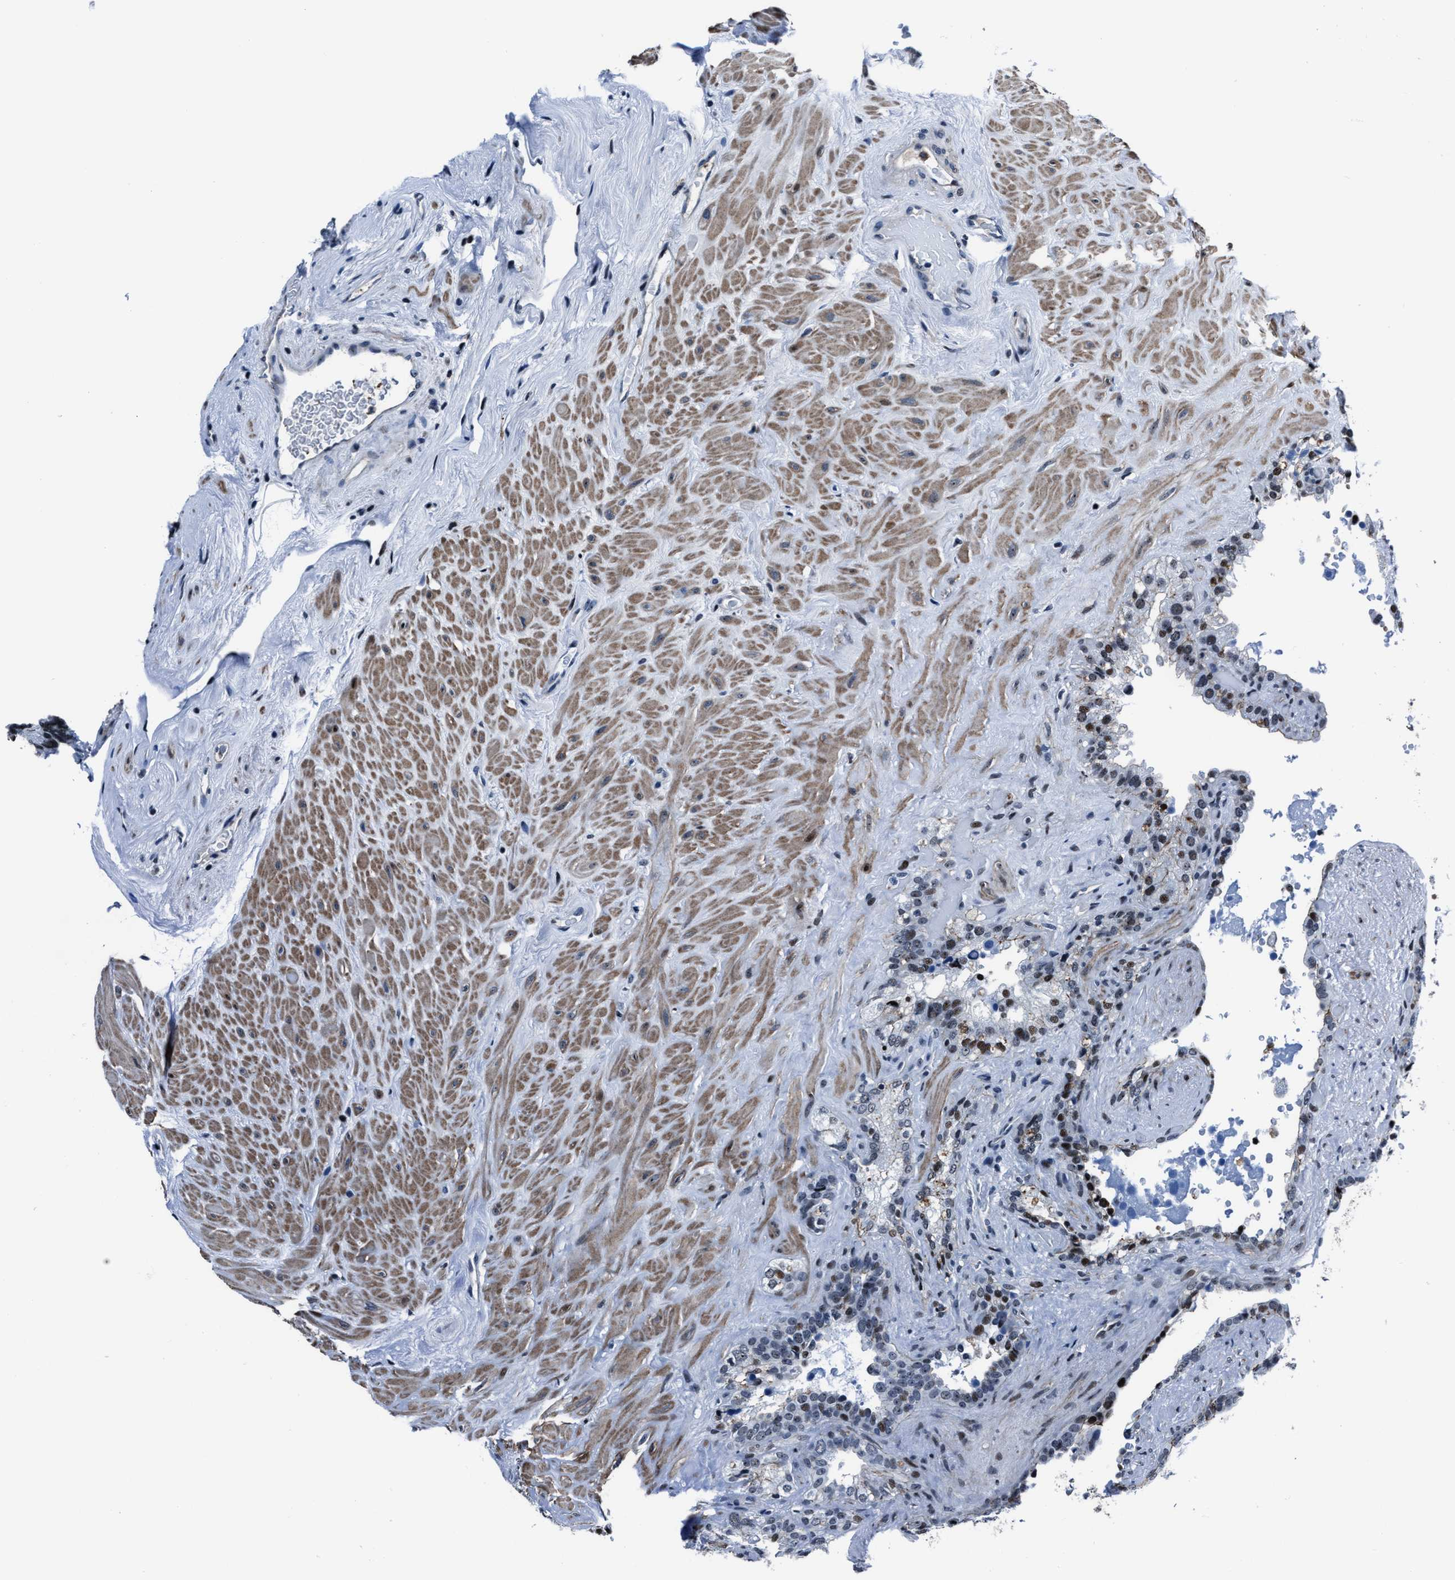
{"staining": {"intensity": "moderate", "quantity": "25%-75%", "location": "nuclear"}, "tissue": "seminal vesicle", "cell_type": "Glandular cells", "image_type": "normal", "snomed": [{"axis": "morphology", "description": "Normal tissue, NOS"}, {"axis": "topography", "description": "Seminal veicle"}], "caption": "This histopathology image reveals unremarkable seminal vesicle stained with immunohistochemistry to label a protein in brown. The nuclear of glandular cells show moderate positivity for the protein. Nuclei are counter-stained blue.", "gene": "PPIE", "patient": {"sex": "male", "age": 68}}